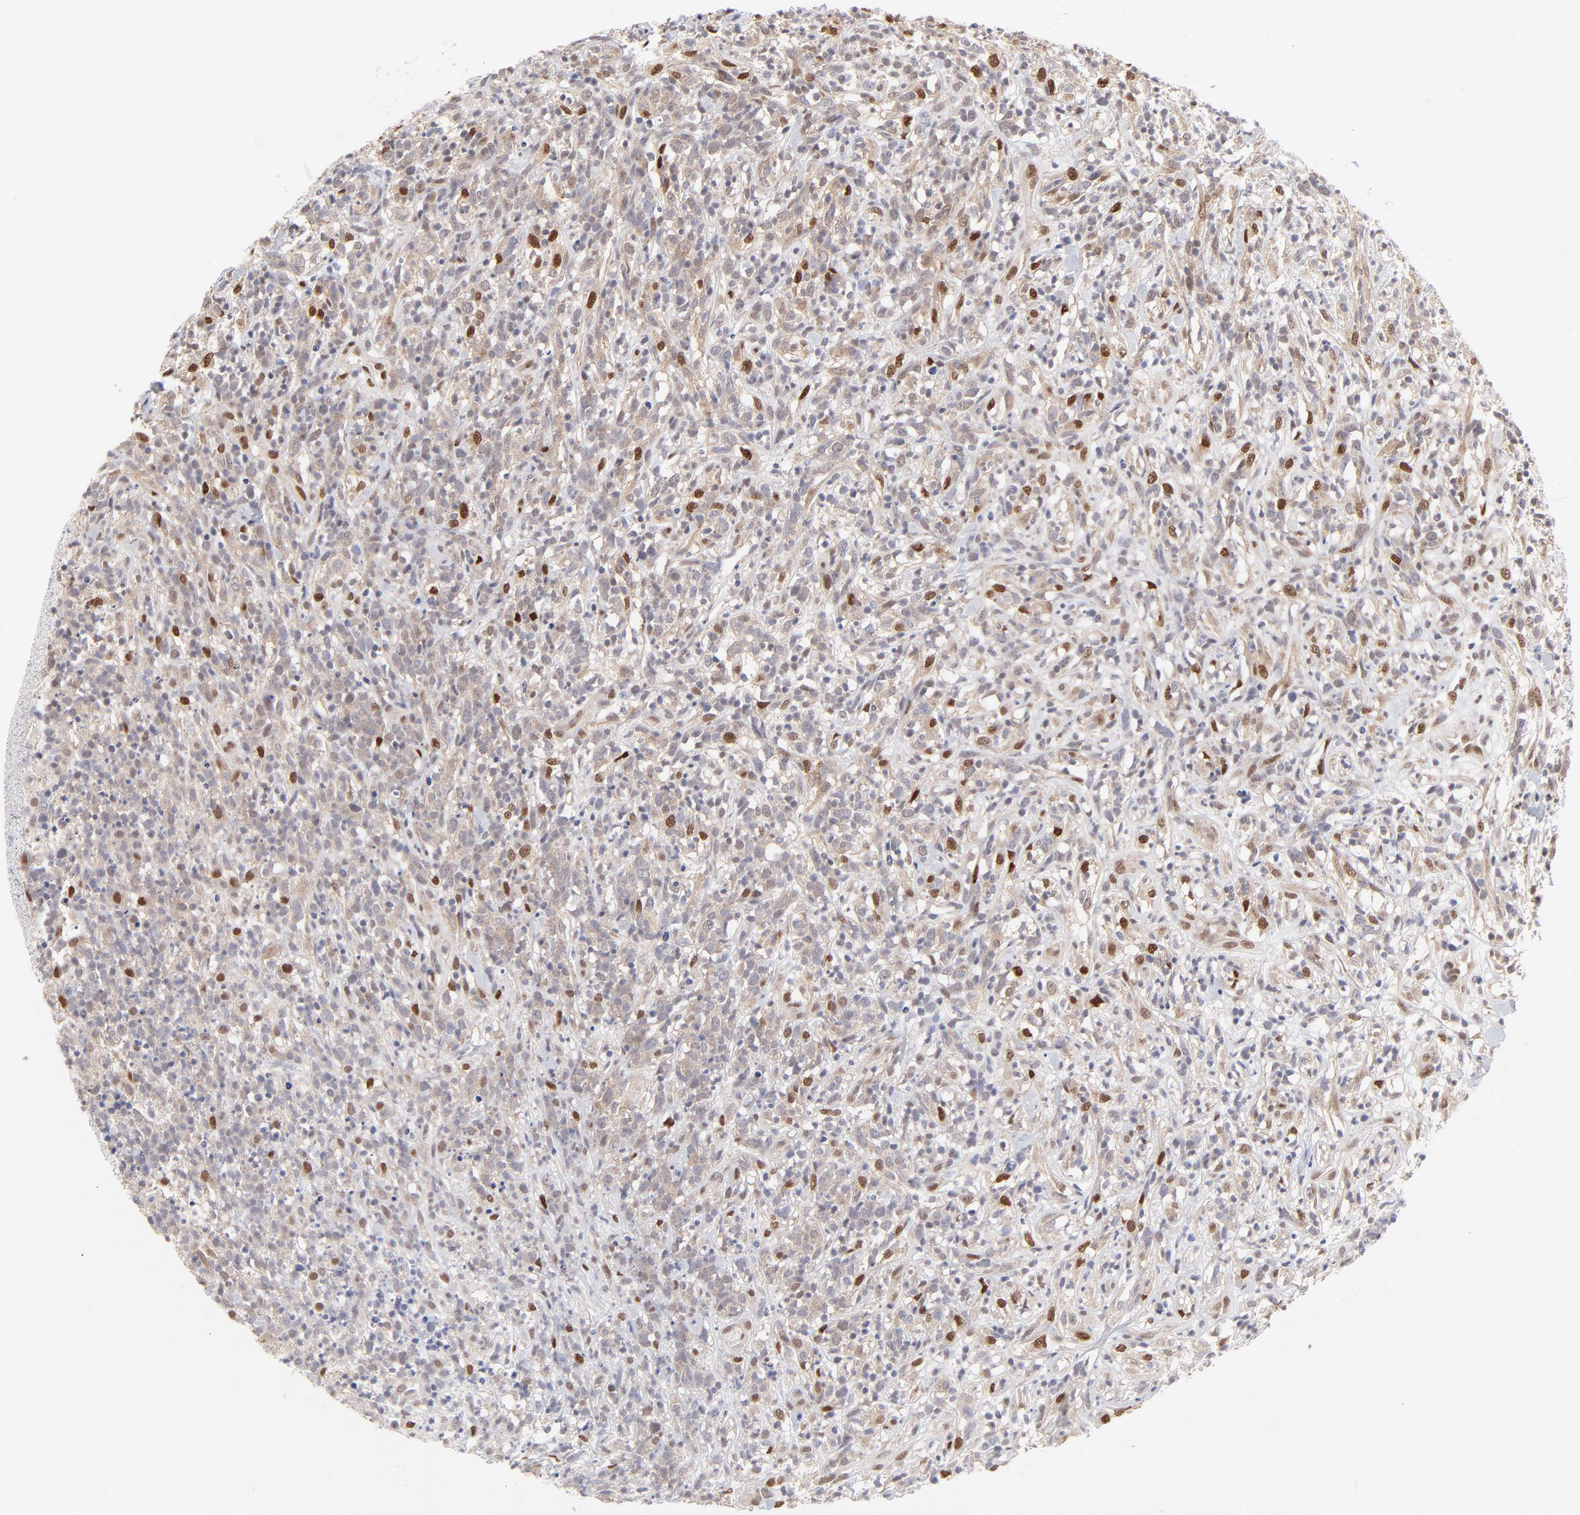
{"staining": {"intensity": "strong", "quantity": "25%-75%", "location": "nuclear"}, "tissue": "lymphoma", "cell_type": "Tumor cells", "image_type": "cancer", "snomed": [{"axis": "morphology", "description": "Malignant lymphoma, non-Hodgkin's type, High grade"}, {"axis": "topography", "description": "Lymph node"}], "caption": "Protein expression analysis of malignant lymphoma, non-Hodgkin's type (high-grade) demonstrates strong nuclear positivity in approximately 25%-75% of tumor cells.", "gene": "STAT3", "patient": {"sex": "female", "age": 73}}